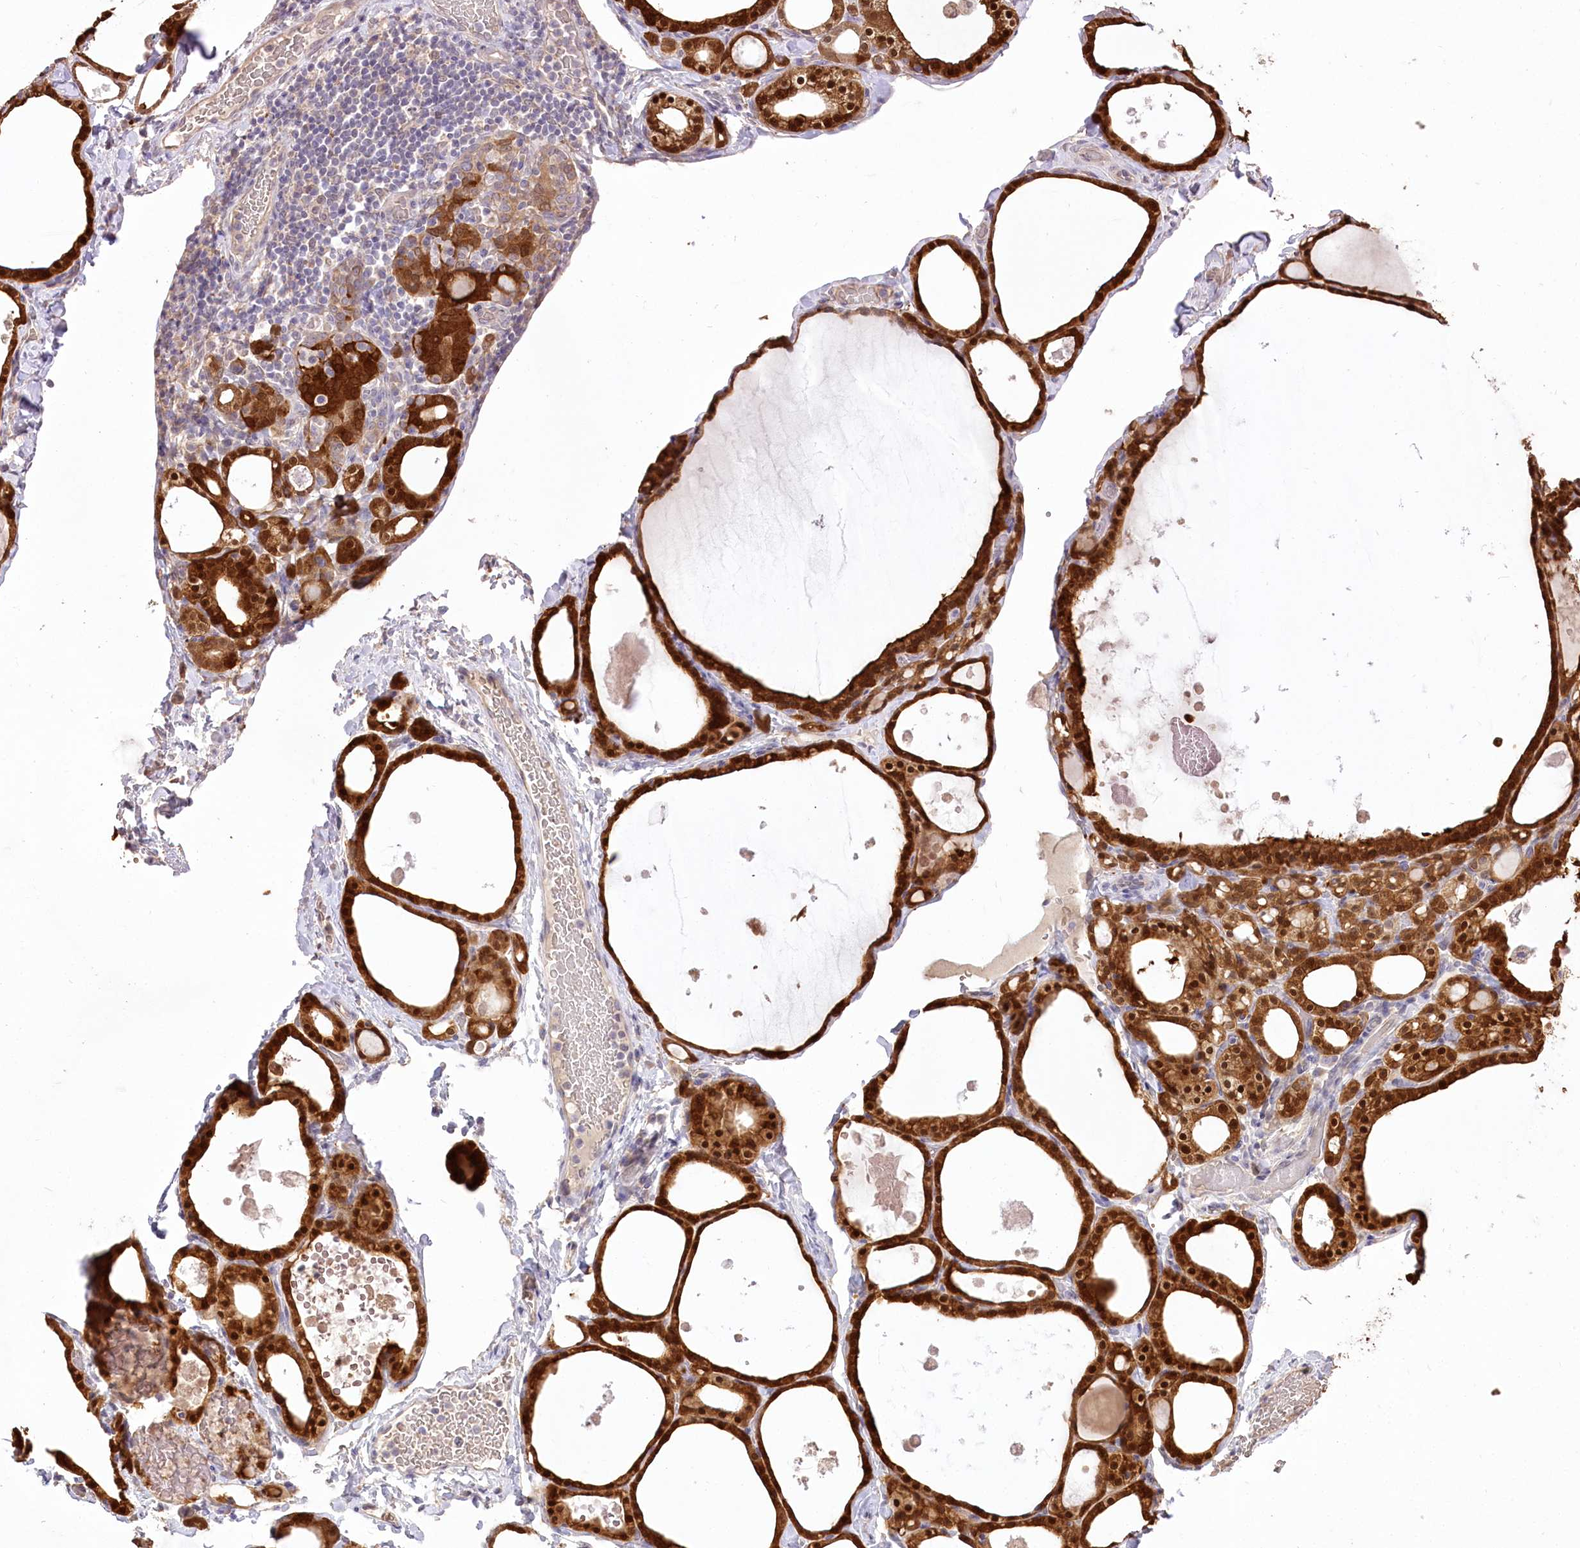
{"staining": {"intensity": "strong", "quantity": ">75%", "location": "cytoplasmic/membranous,nuclear"}, "tissue": "thyroid gland", "cell_type": "Glandular cells", "image_type": "normal", "snomed": [{"axis": "morphology", "description": "Normal tissue, NOS"}, {"axis": "topography", "description": "Thyroid gland"}], "caption": "Strong cytoplasmic/membranous,nuclear positivity is seen in about >75% of glandular cells in normal thyroid gland. The protein is stained brown, and the nuclei are stained in blue (DAB IHC with brightfield microscopy, high magnification).", "gene": "R3HDM2", "patient": {"sex": "male", "age": 56}}